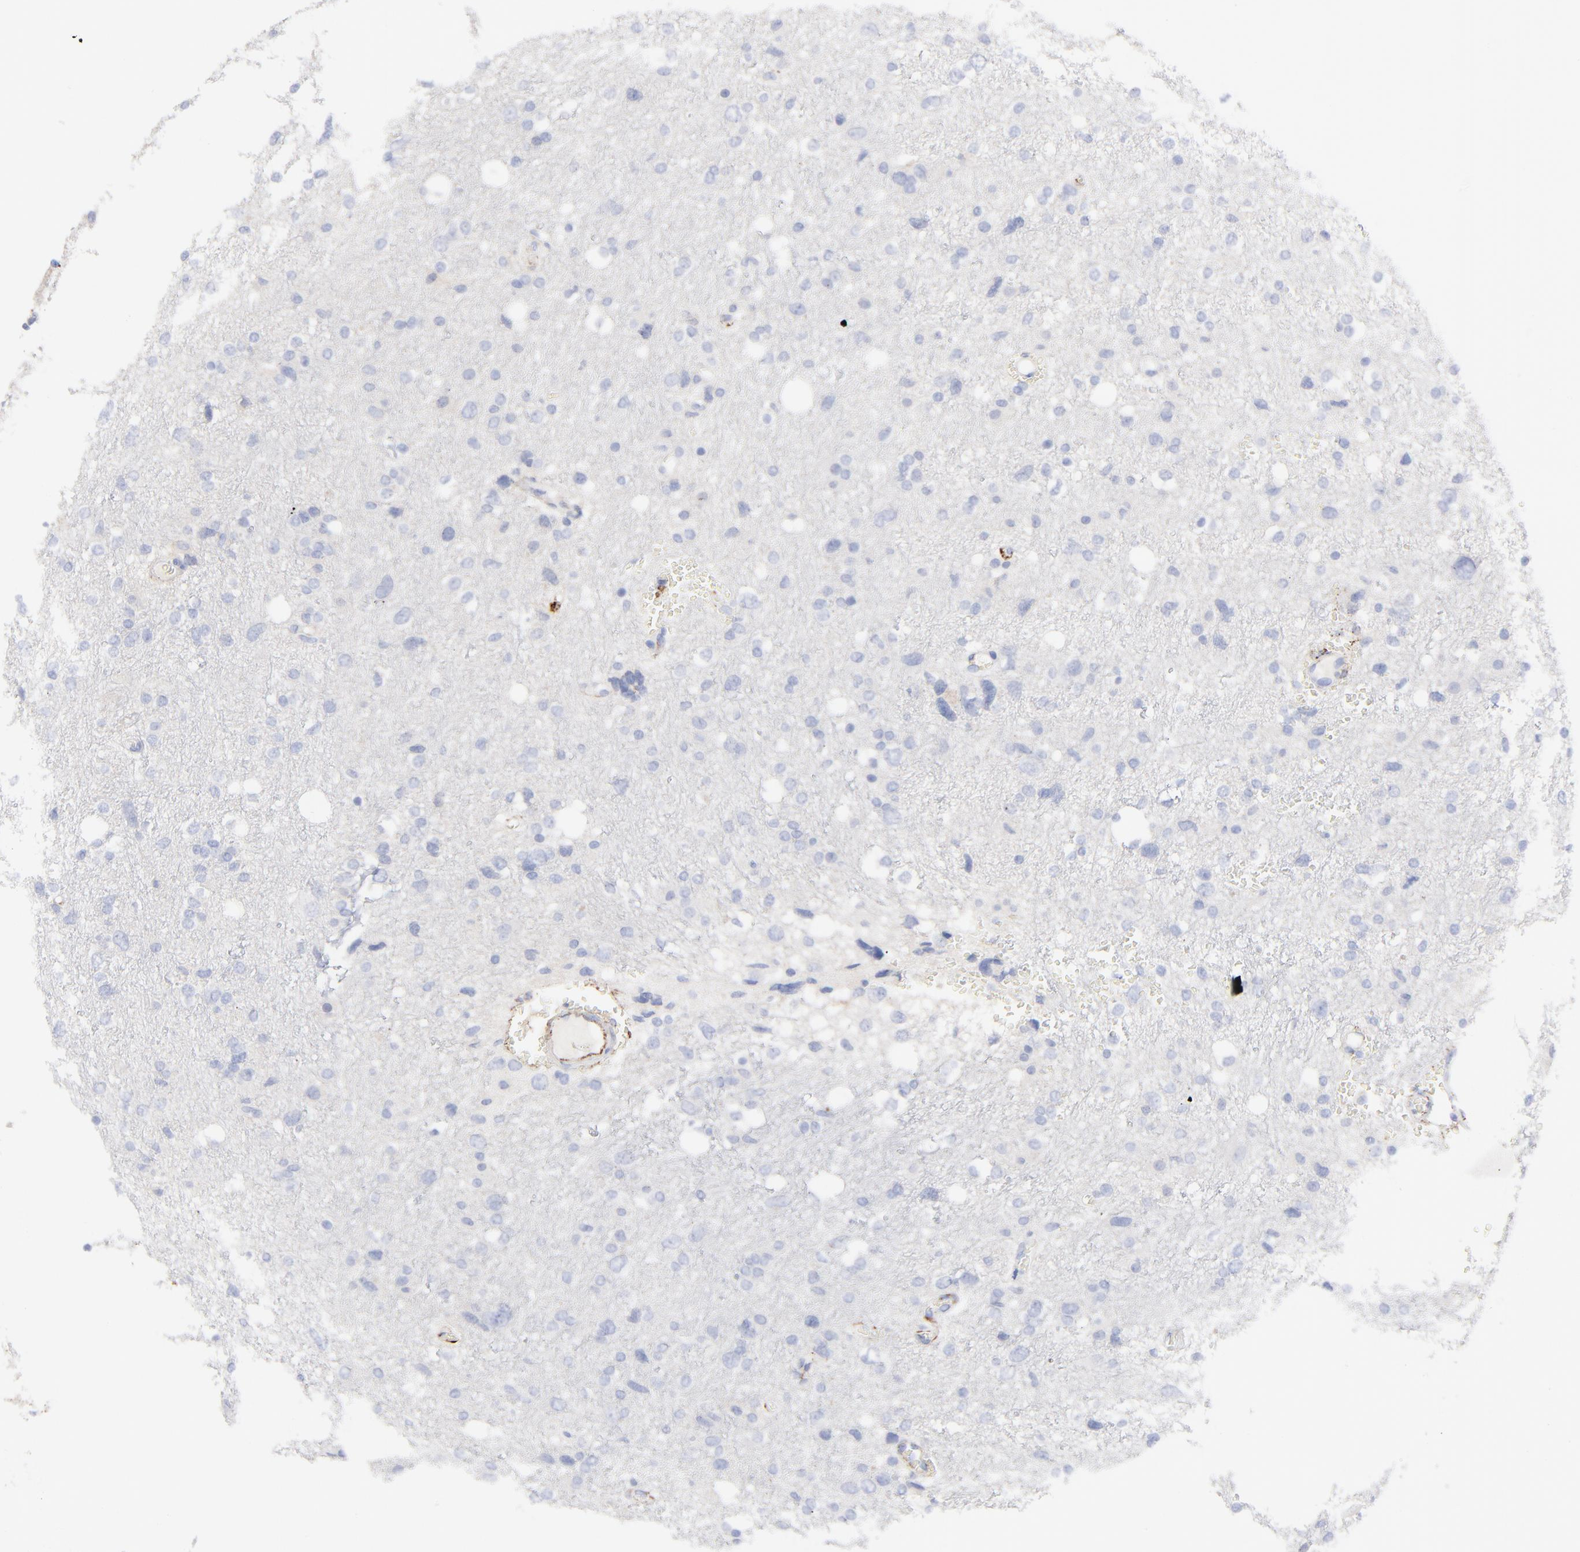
{"staining": {"intensity": "negative", "quantity": "none", "location": "none"}, "tissue": "glioma", "cell_type": "Tumor cells", "image_type": "cancer", "snomed": [{"axis": "morphology", "description": "Glioma, malignant, High grade"}, {"axis": "topography", "description": "Brain"}], "caption": "There is no significant positivity in tumor cells of glioma. The staining was performed using DAB to visualize the protein expression in brown, while the nuclei were stained in blue with hematoxylin (Magnification: 20x).", "gene": "FBLN2", "patient": {"sex": "female", "age": 59}}